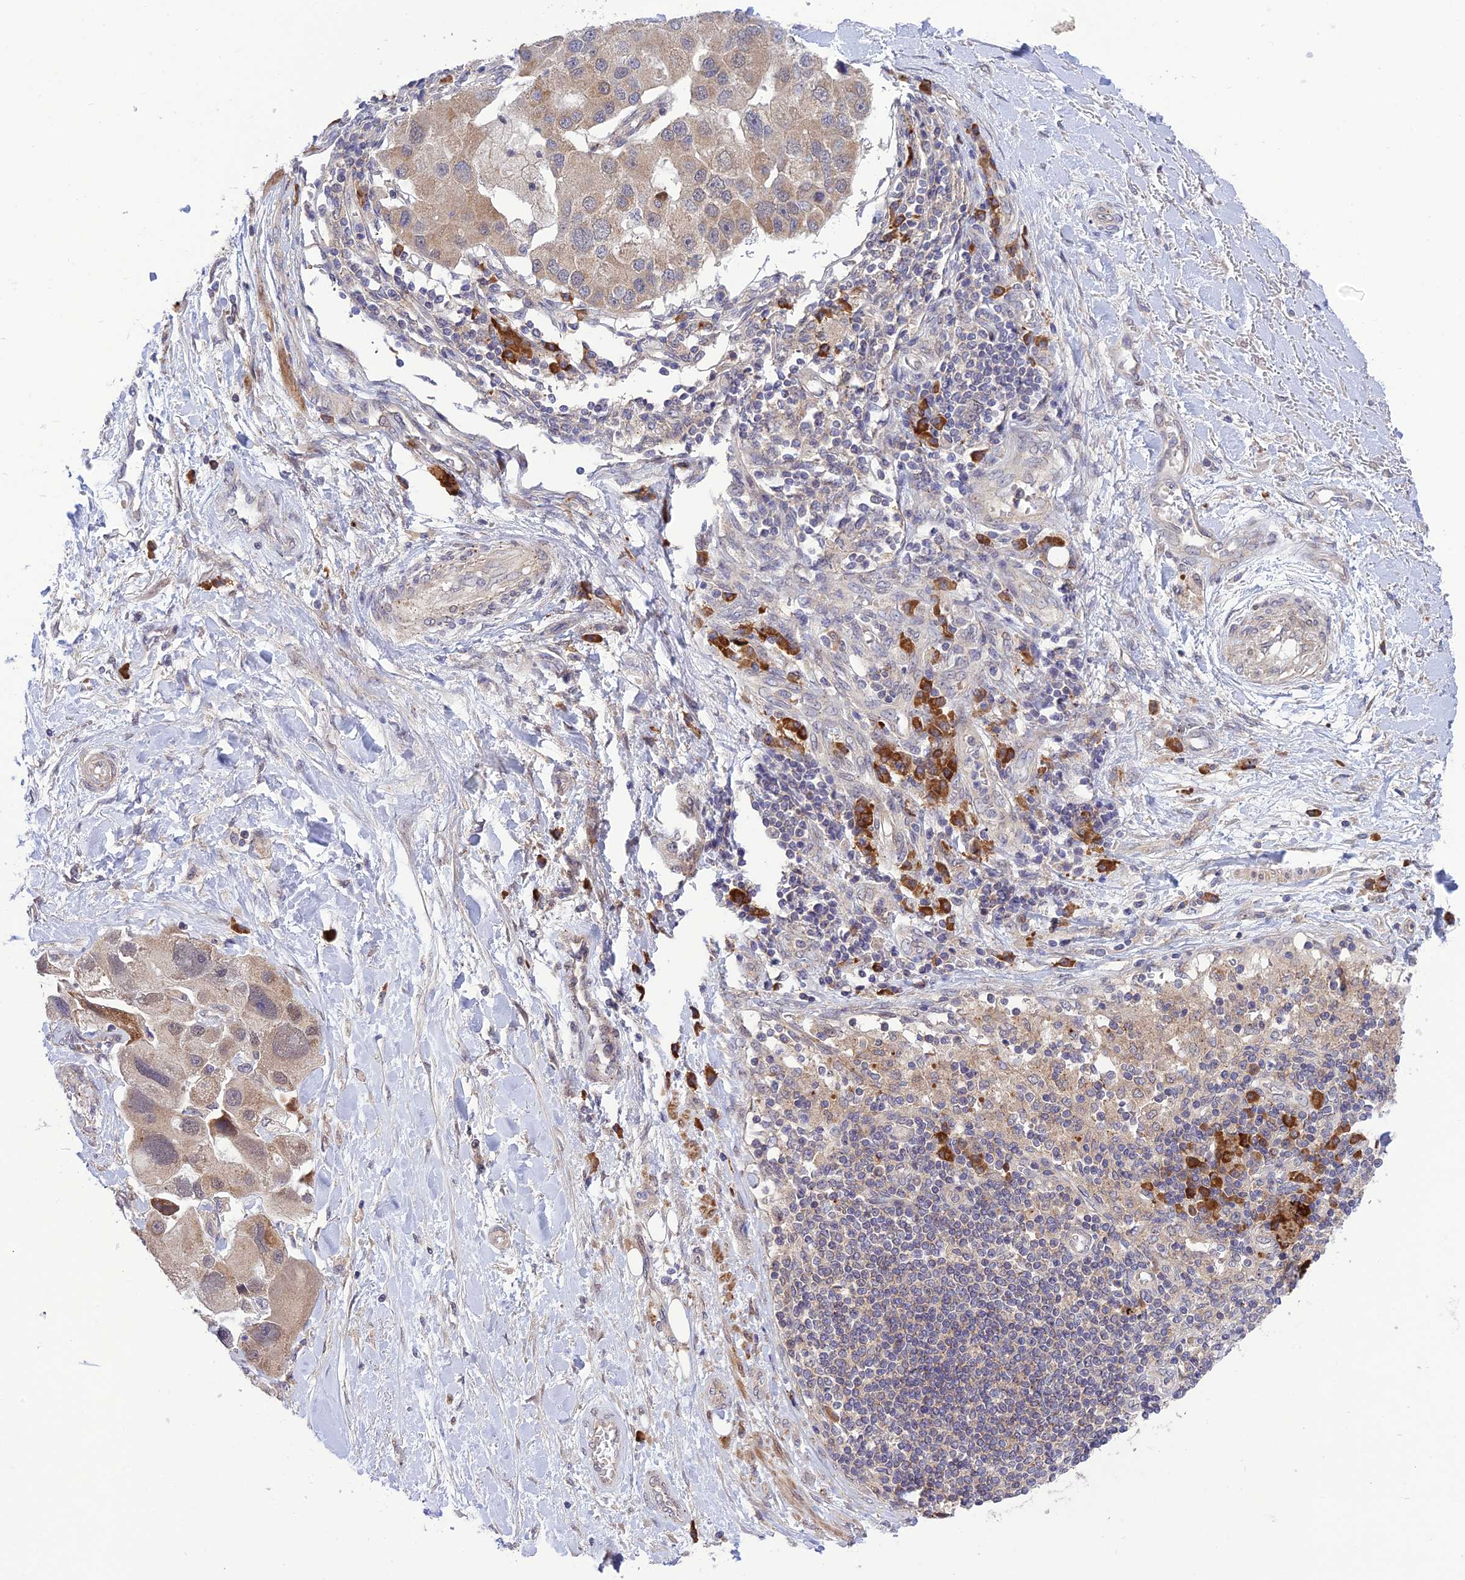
{"staining": {"intensity": "moderate", "quantity": "<25%", "location": "cytoplasmic/membranous"}, "tissue": "lung cancer", "cell_type": "Tumor cells", "image_type": "cancer", "snomed": [{"axis": "morphology", "description": "Adenocarcinoma, NOS"}, {"axis": "topography", "description": "Lung"}], "caption": "A high-resolution photomicrograph shows immunohistochemistry (IHC) staining of lung cancer (adenocarcinoma), which displays moderate cytoplasmic/membranous positivity in about <25% of tumor cells. The protein is shown in brown color, while the nuclei are stained blue.", "gene": "UROS", "patient": {"sex": "female", "age": 54}}